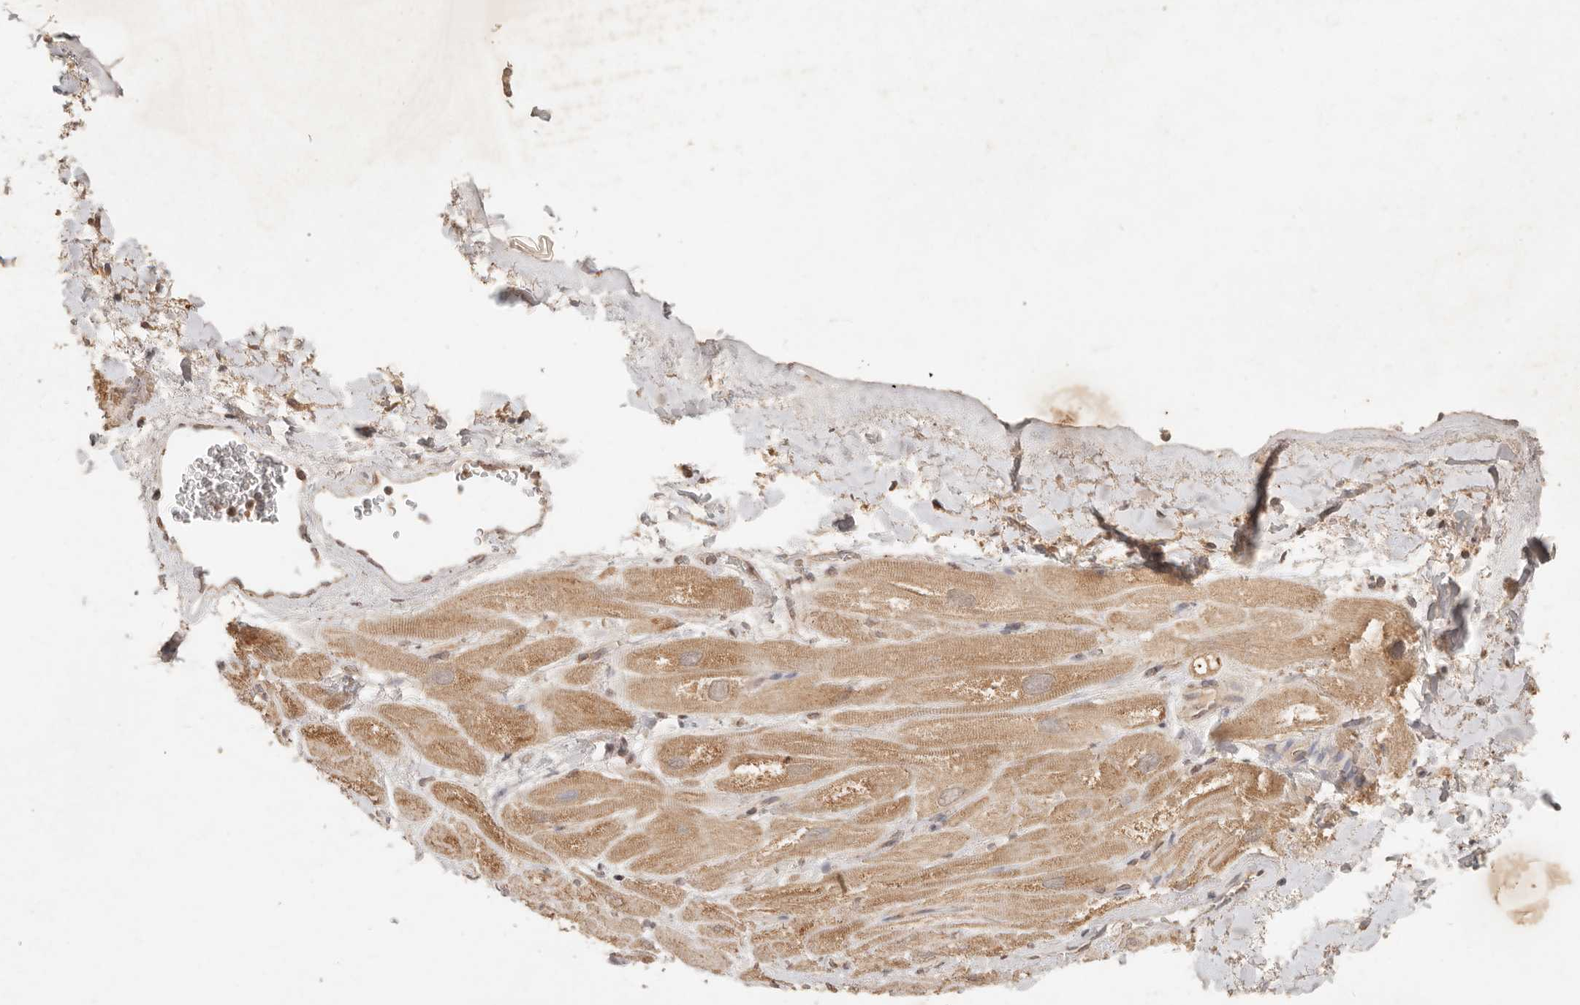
{"staining": {"intensity": "moderate", "quantity": ">75%", "location": "cytoplasmic/membranous"}, "tissue": "heart muscle", "cell_type": "Cardiomyocytes", "image_type": "normal", "snomed": [{"axis": "morphology", "description": "Normal tissue, NOS"}, {"axis": "topography", "description": "Heart"}], "caption": "The micrograph reveals immunohistochemical staining of normal heart muscle. There is moderate cytoplasmic/membranous positivity is appreciated in about >75% of cardiomyocytes. The protein of interest is shown in brown color, while the nuclei are stained blue.", "gene": "LMO4", "patient": {"sex": "male", "age": 49}}